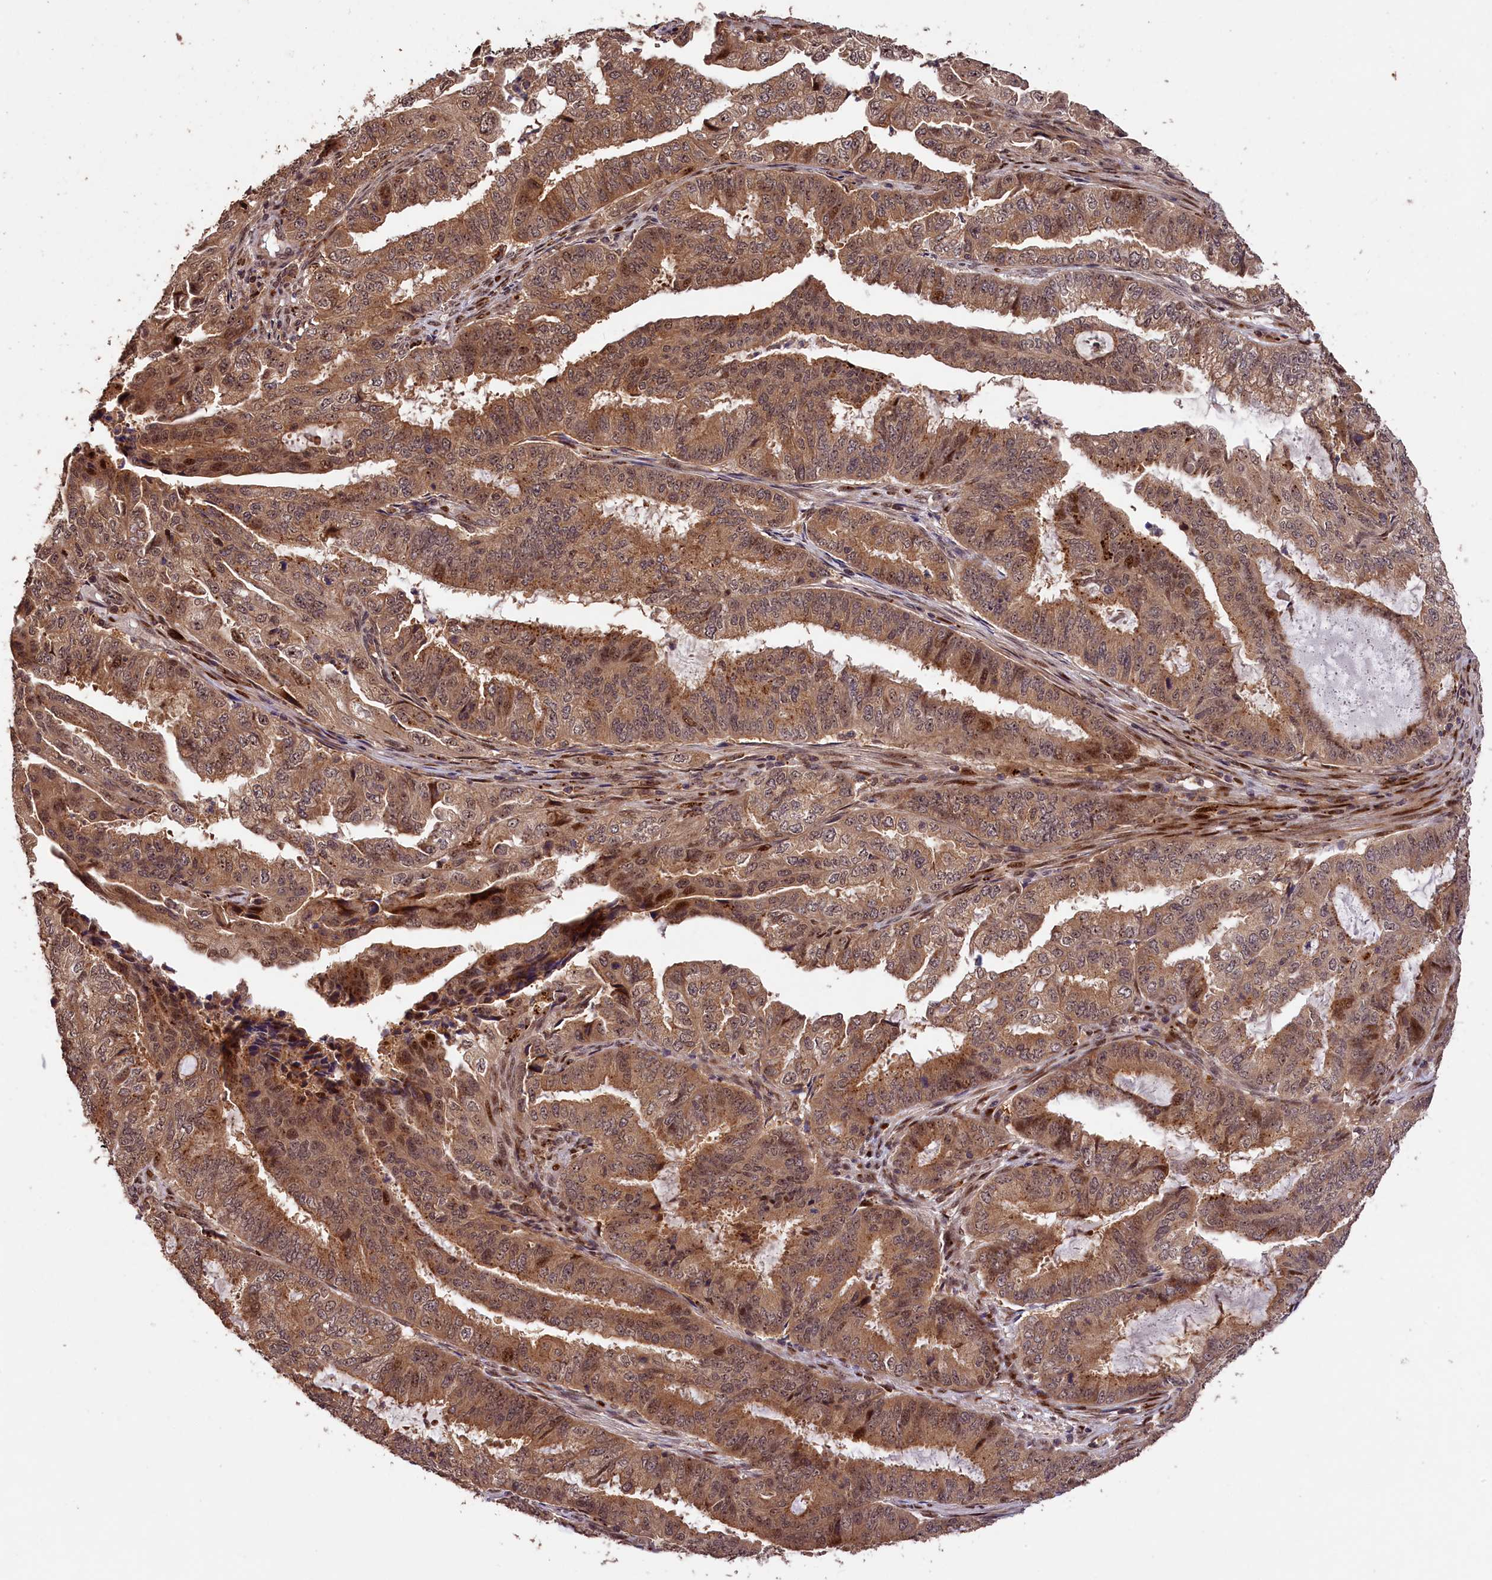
{"staining": {"intensity": "moderate", "quantity": ">75%", "location": "cytoplasmic/membranous,nuclear"}, "tissue": "endometrial cancer", "cell_type": "Tumor cells", "image_type": "cancer", "snomed": [{"axis": "morphology", "description": "Adenocarcinoma, NOS"}, {"axis": "topography", "description": "Endometrium"}], "caption": "Endometrial cancer was stained to show a protein in brown. There is medium levels of moderate cytoplasmic/membranous and nuclear positivity in about >75% of tumor cells.", "gene": "PHAF1", "patient": {"sex": "female", "age": 51}}